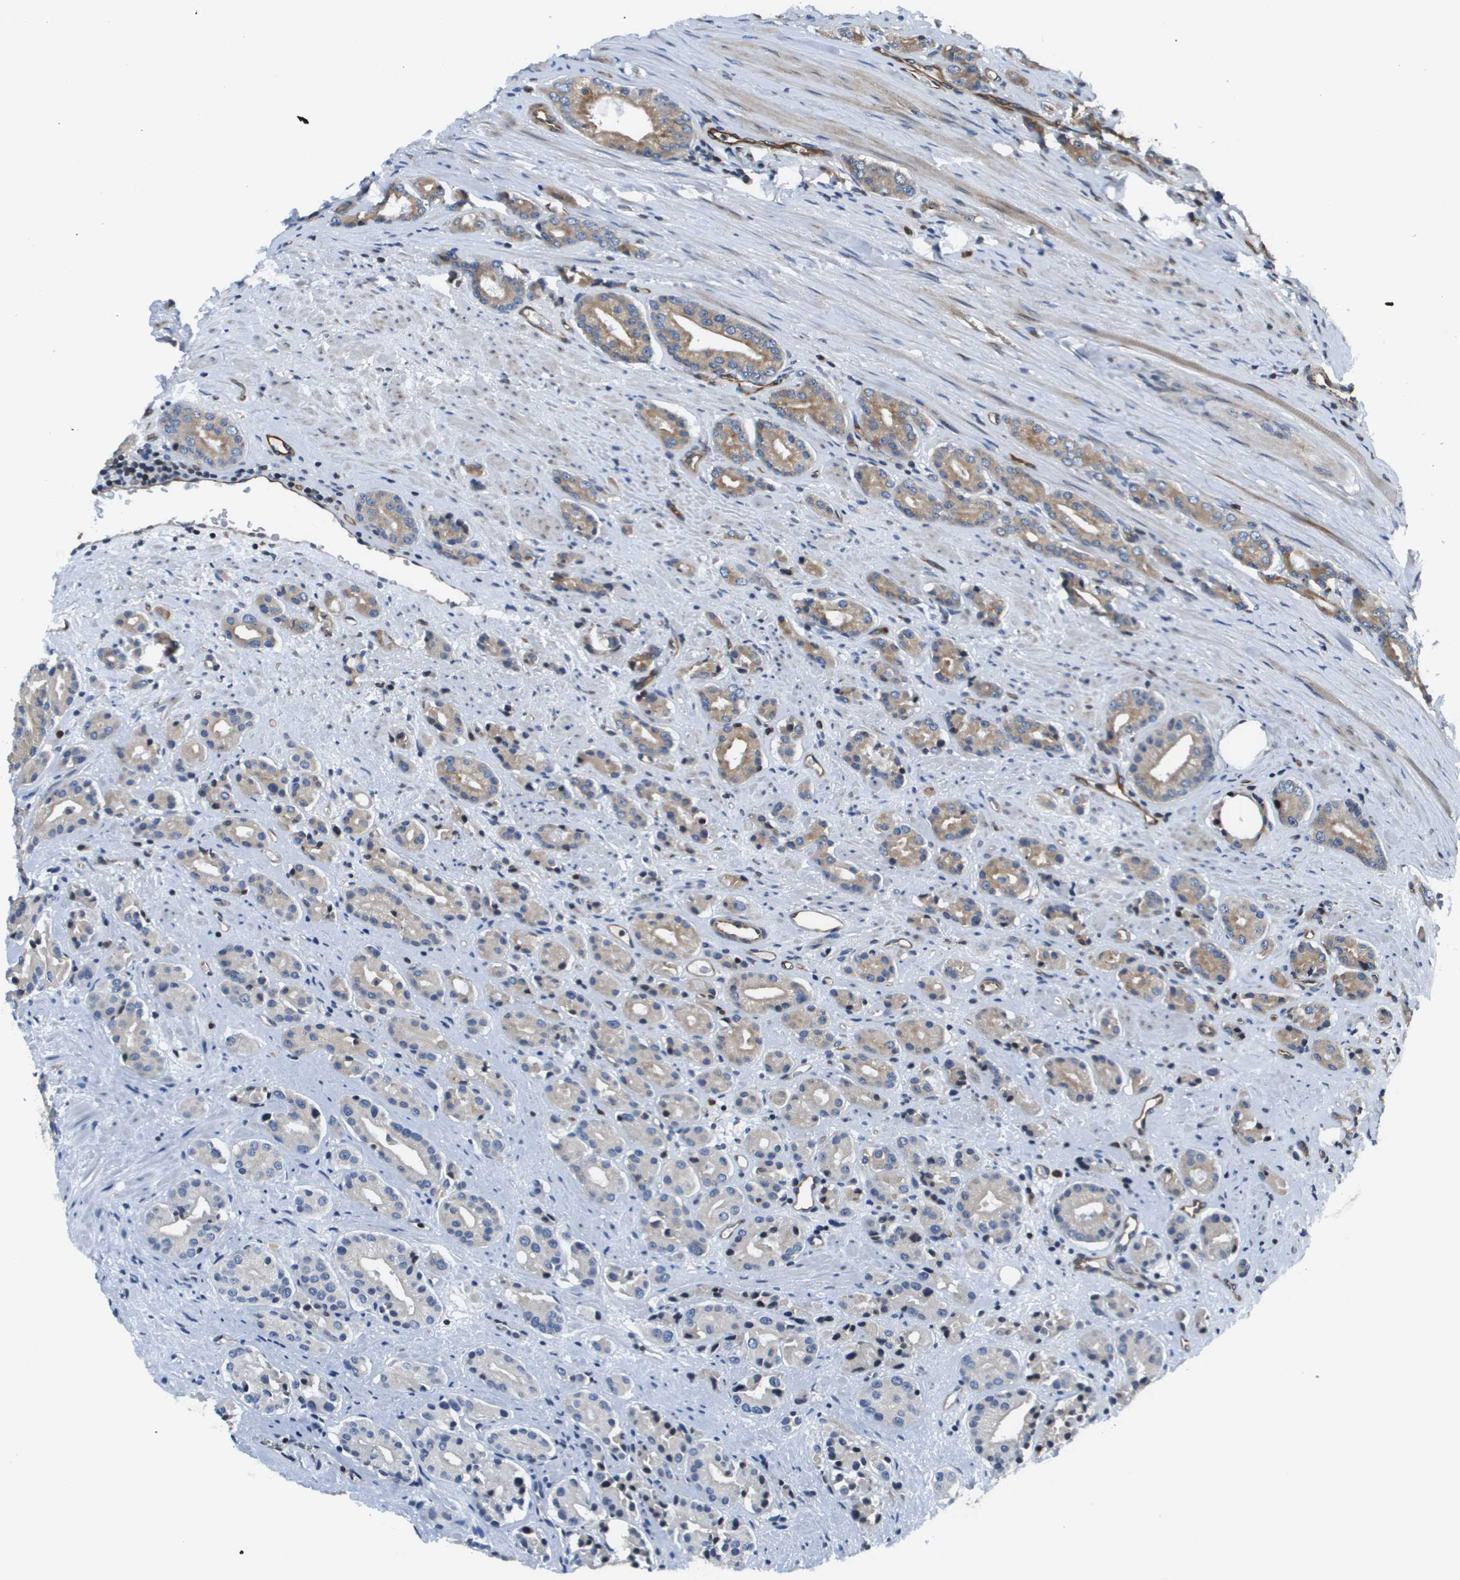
{"staining": {"intensity": "moderate", "quantity": "<25%", "location": "cytoplasmic/membranous"}, "tissue": "prostate cancer", "cell_type": "Tumor cells", "image_type": "cancer", "snomed": [{"axis": "morphology", "description": "Adenocarcinoma, High grade"}, {"axis": "topography", "description": "Prostate"}], "caption": "Immunohistochemical staining of human prostate cancer displays moderate cytoplasmic/membranous protein expression in approximately <25% of tumor cells.", "gene": "ESYT1", "patient": {"sex": "male", "age": 71}}